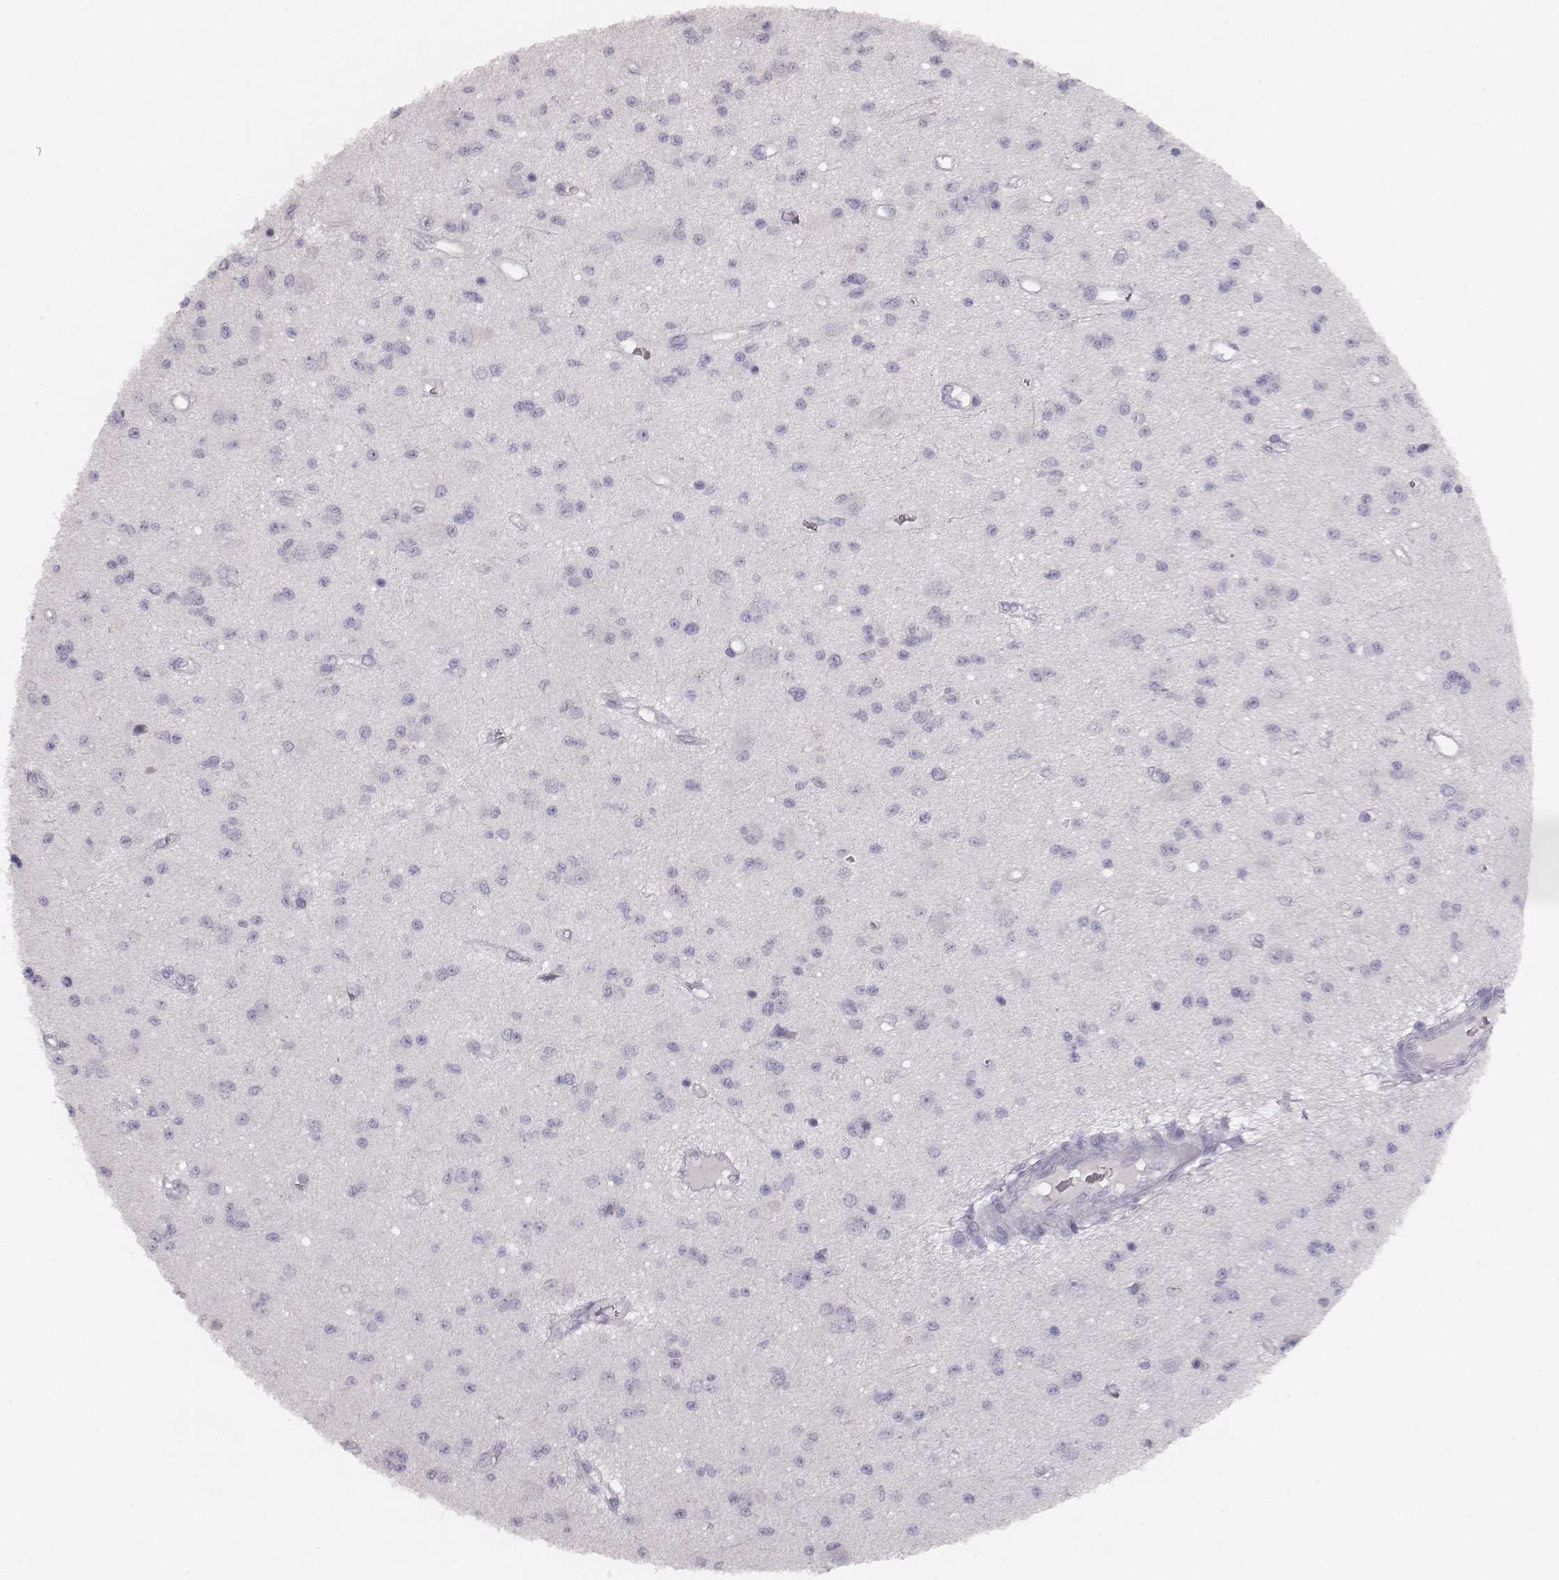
{"staining": {"intensity": "negative", "quantity": "none", "location": "none"}, "tissue": "glioma", "cell_type": "Tumor cells", "image_type": "cancer", "snomed": [{"axis": "morphology", "description": "Glioma, malignant, Low grade"}, {"axis": "topography", "description": "Brain"}], "caption": "Protein analysis of malignant low-grade glioma exhibits no significant expression in tumor cells.", "gene": "MYH6", "patient": {"sex": "female", "age": 45}}